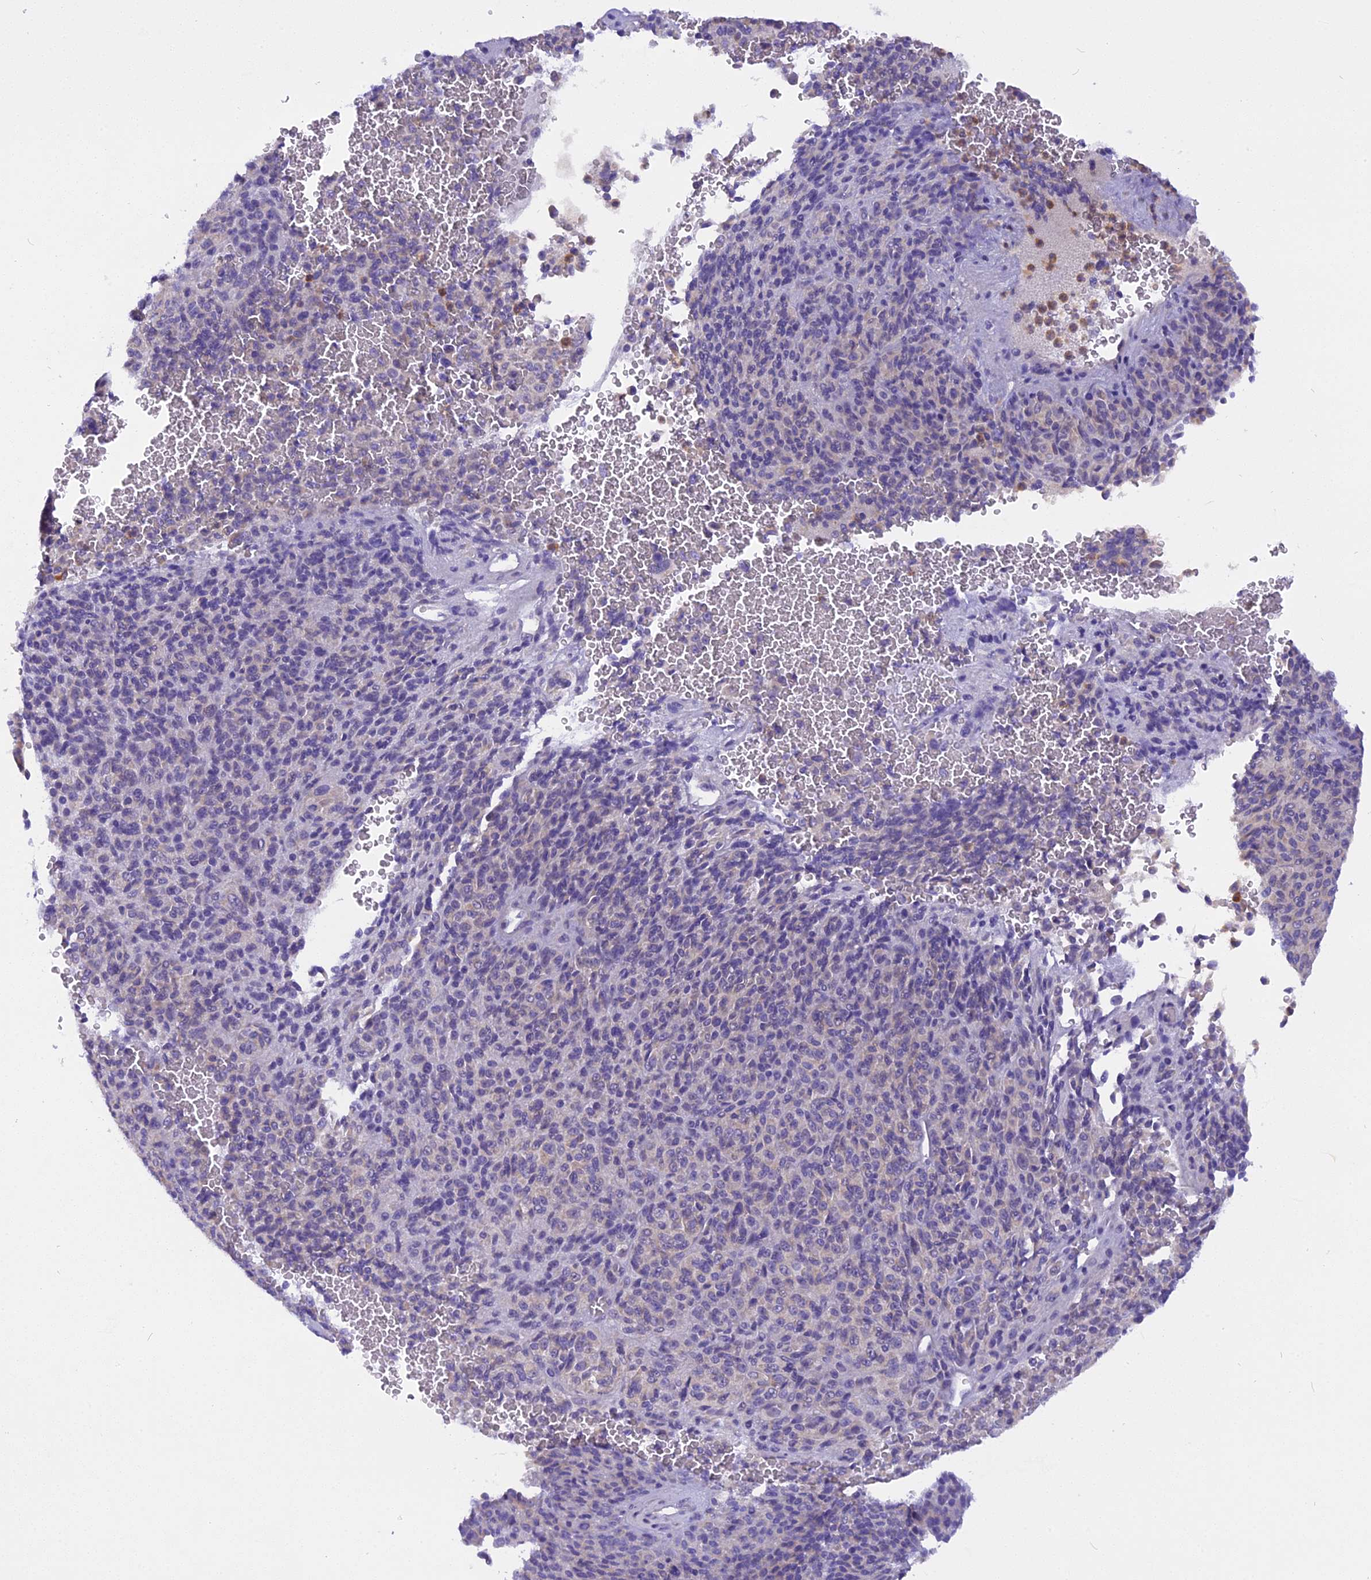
{"staining": {"intensity": "negative", "quantity": "none", "location": "none"}, "tissue": "melanoma", "cell_type": "Tumor cells", "image_type": "cancer", "snomed": [{"axis": "morphology", "description": "Malignant melanoma, Metastatic site"}, {"axis": "topography", "description": "Brain"}], "caption": "Photomicrograph shows no protein positivity in tumor cells of malignant melanoma (metastatic site) tissue.", "gene": "TRIM3", "patient": {"sex": "female", "age": 56}}